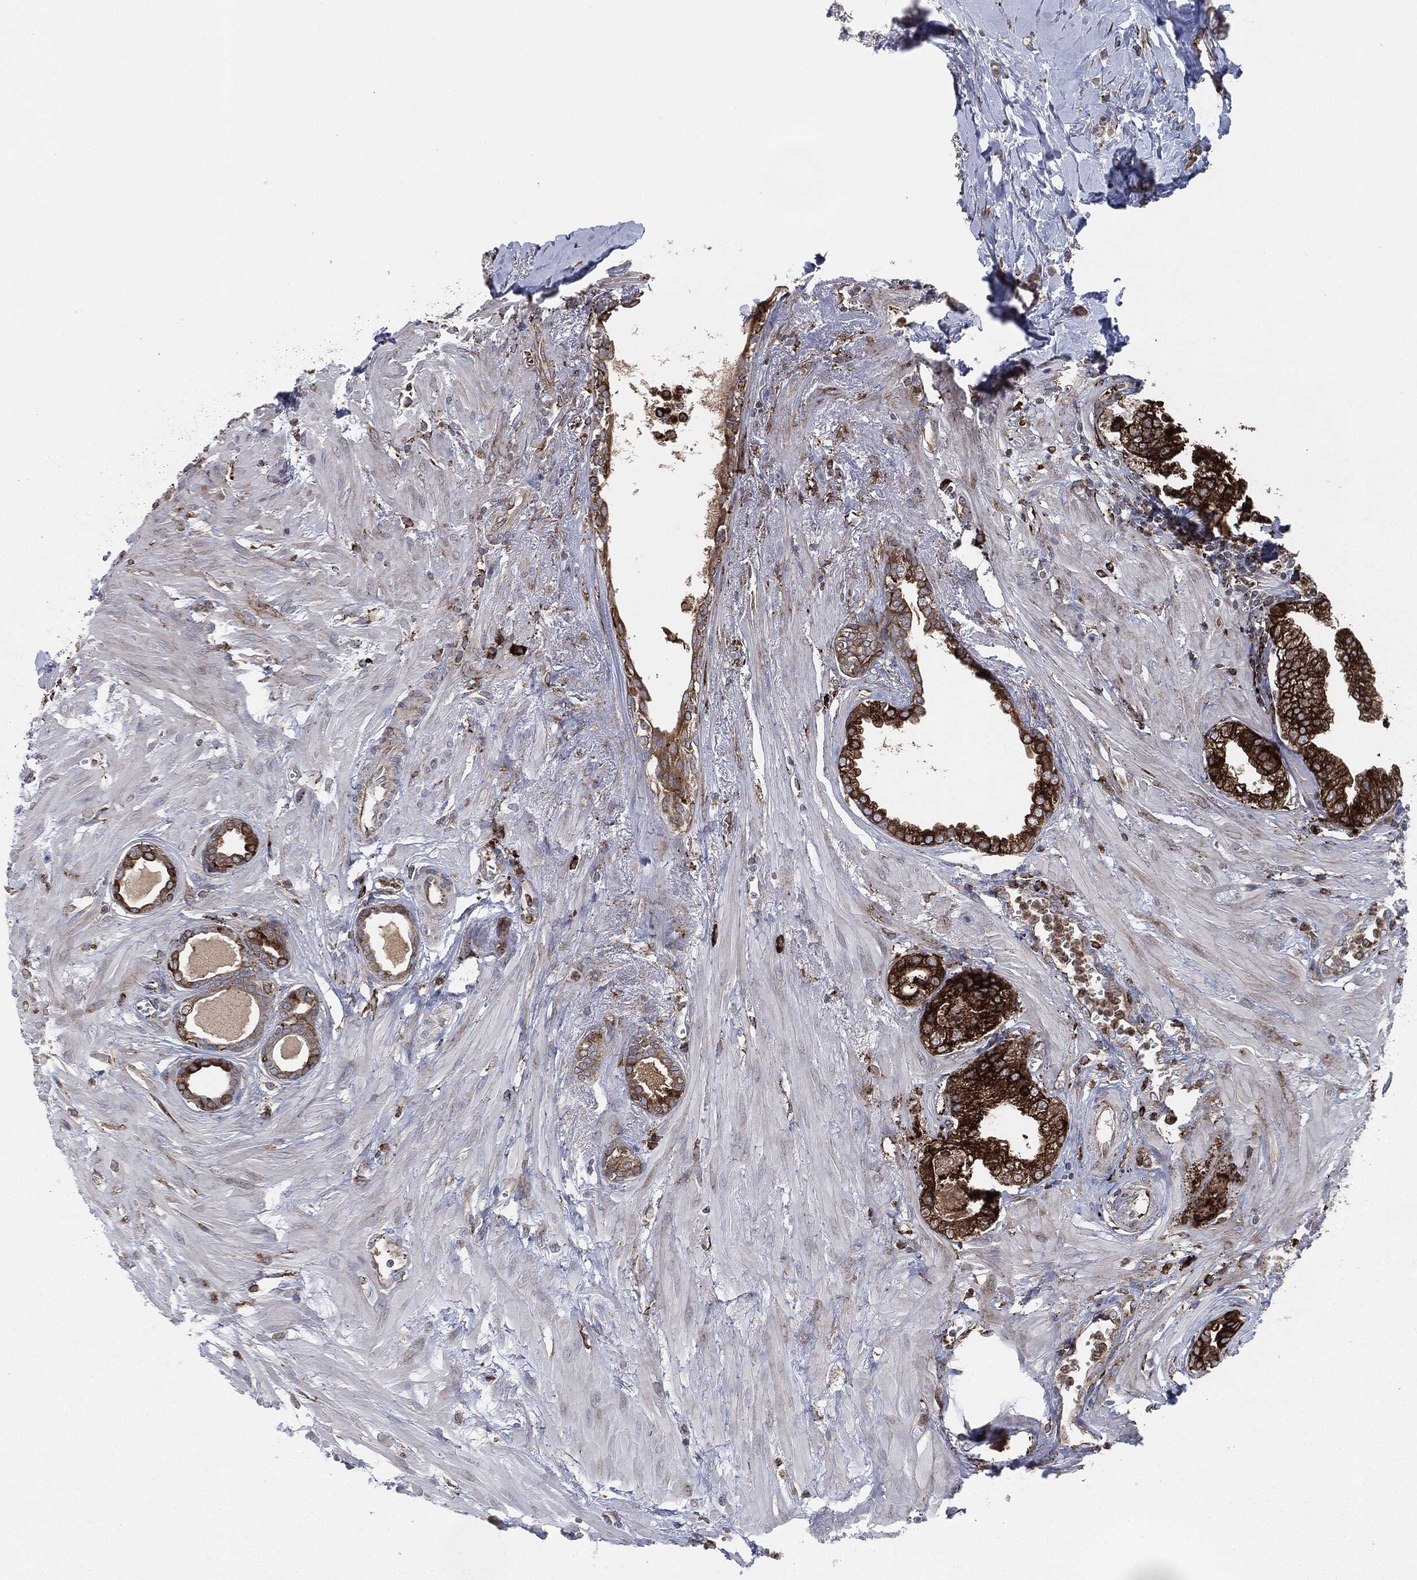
{"staining": {"intensity": "strong", "quantity": ">75%", "location": "cytoplasmic/membranous"}, "tissue": "prostate cancer", "cell_type": "Tumor cells", "image_type": "cancer", "snomed": [{"axis": "morphology", "description": "Adenocarcinoma, NOS"}, {"axis": "topography", "description": "Prostate and seminal vesicle, NOS"}, {"axis": "topography", "description": "Prostate"}], "caption": "Immunohistochemistry (IHC) micrograph of neoplastic tissue: prostate cancer (adenocarcinoma) stained using IHC displays high levels of strong protein expression localized specifically in the cytoplasmic/membranous of tumor cells, appearing as a cytoplasmic/membranous brown color.", "gene": "CALR", "patient": {"sex": "male", "age": 79}}